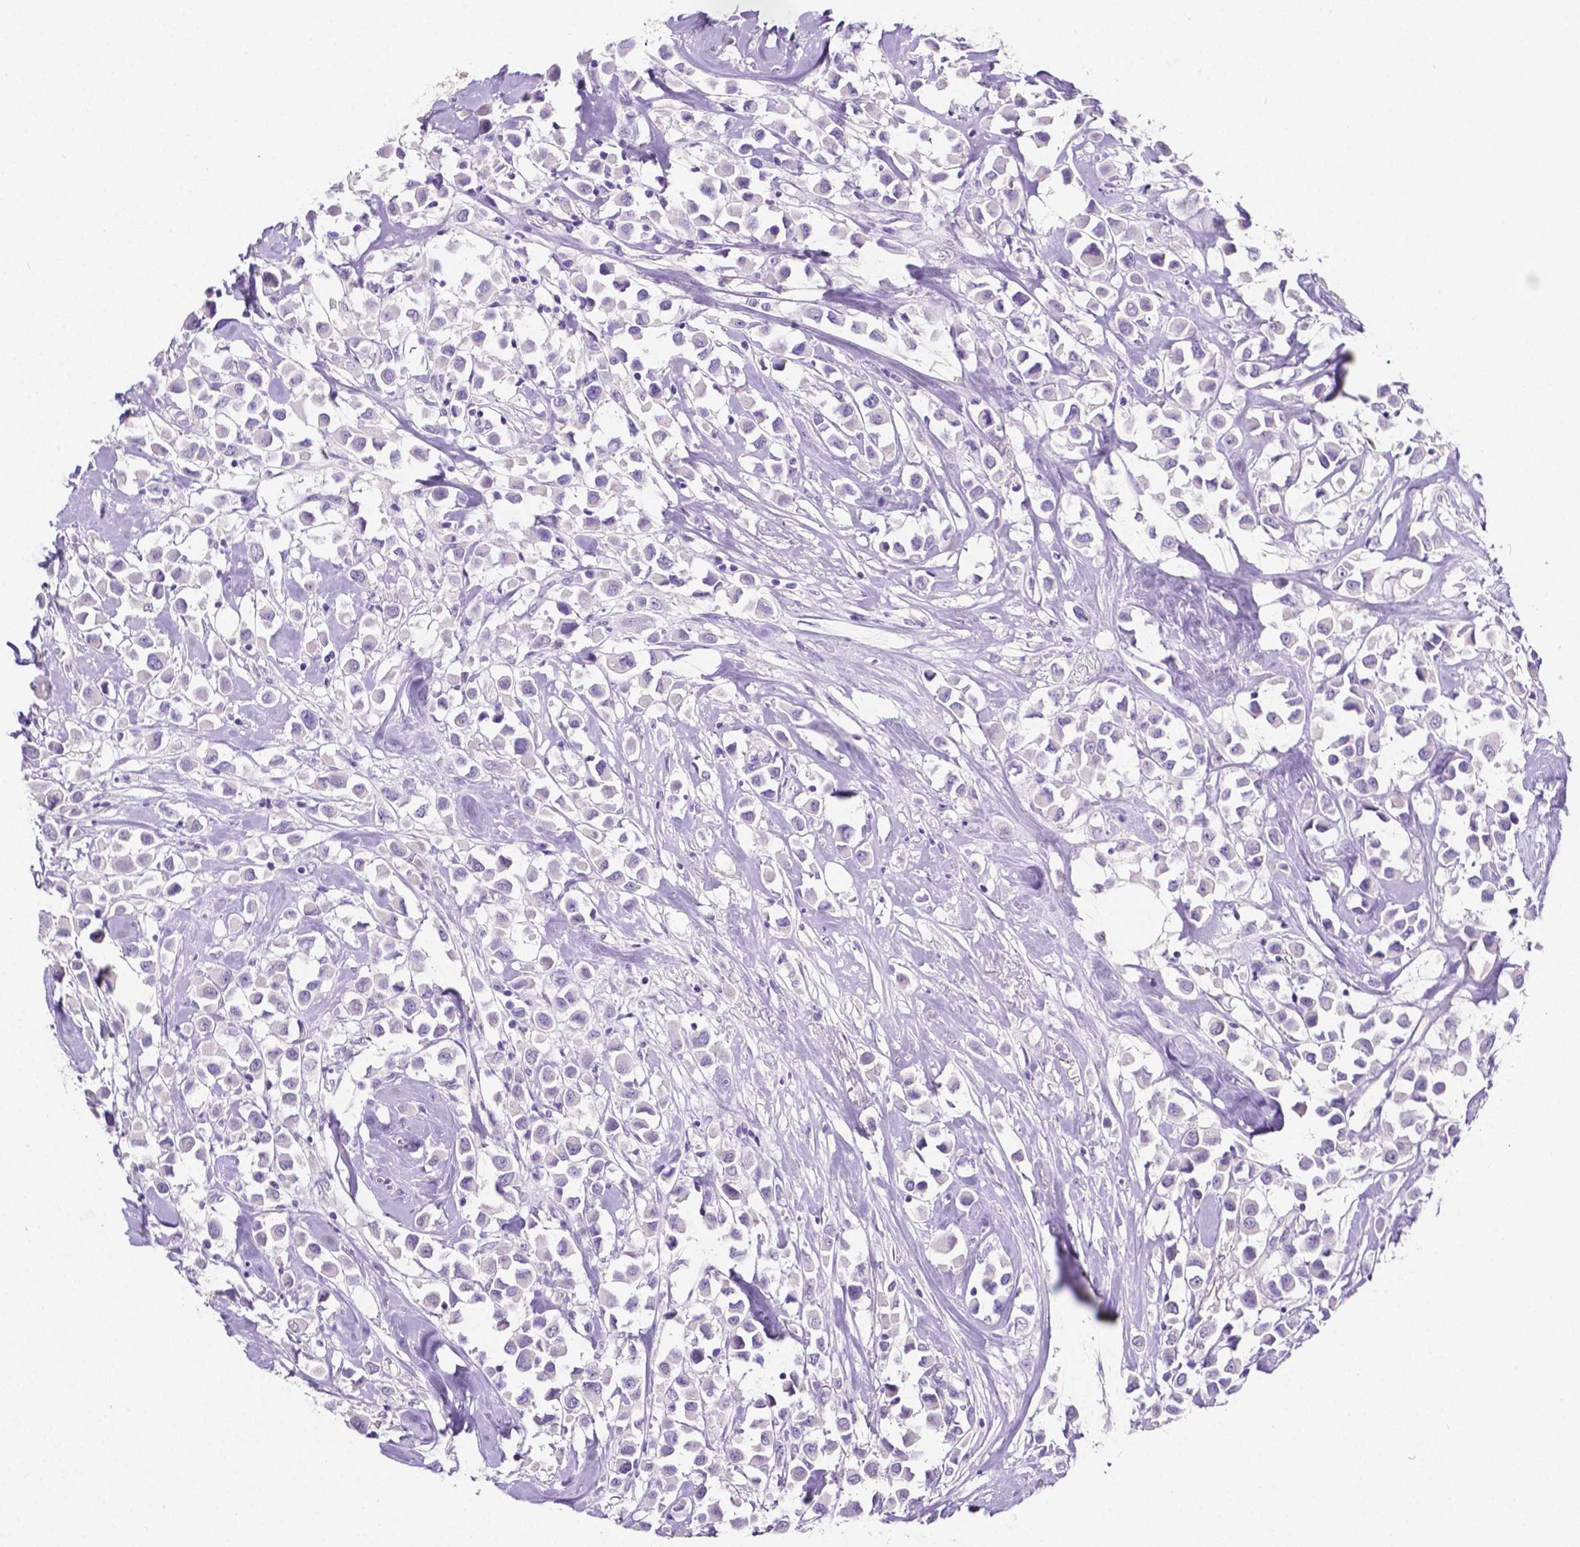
{"staining": {"intensity": "negative", "quantity": "none", "location": "none"}, "tissue": "breast cancer", "cell_type": "Tumor cells", "image_type": "cancer", "snomed": [{"axis": "morphology", "description": "Duct carcinoma"}, {"axis": "topography", "description": "Breast"}], "caption": "The IHC photomicrograph has no significant expression in tumor cells of breast cancer tissue.", "gene": "SLC22A2", "patient": {"sex": "female", "age": 61}}